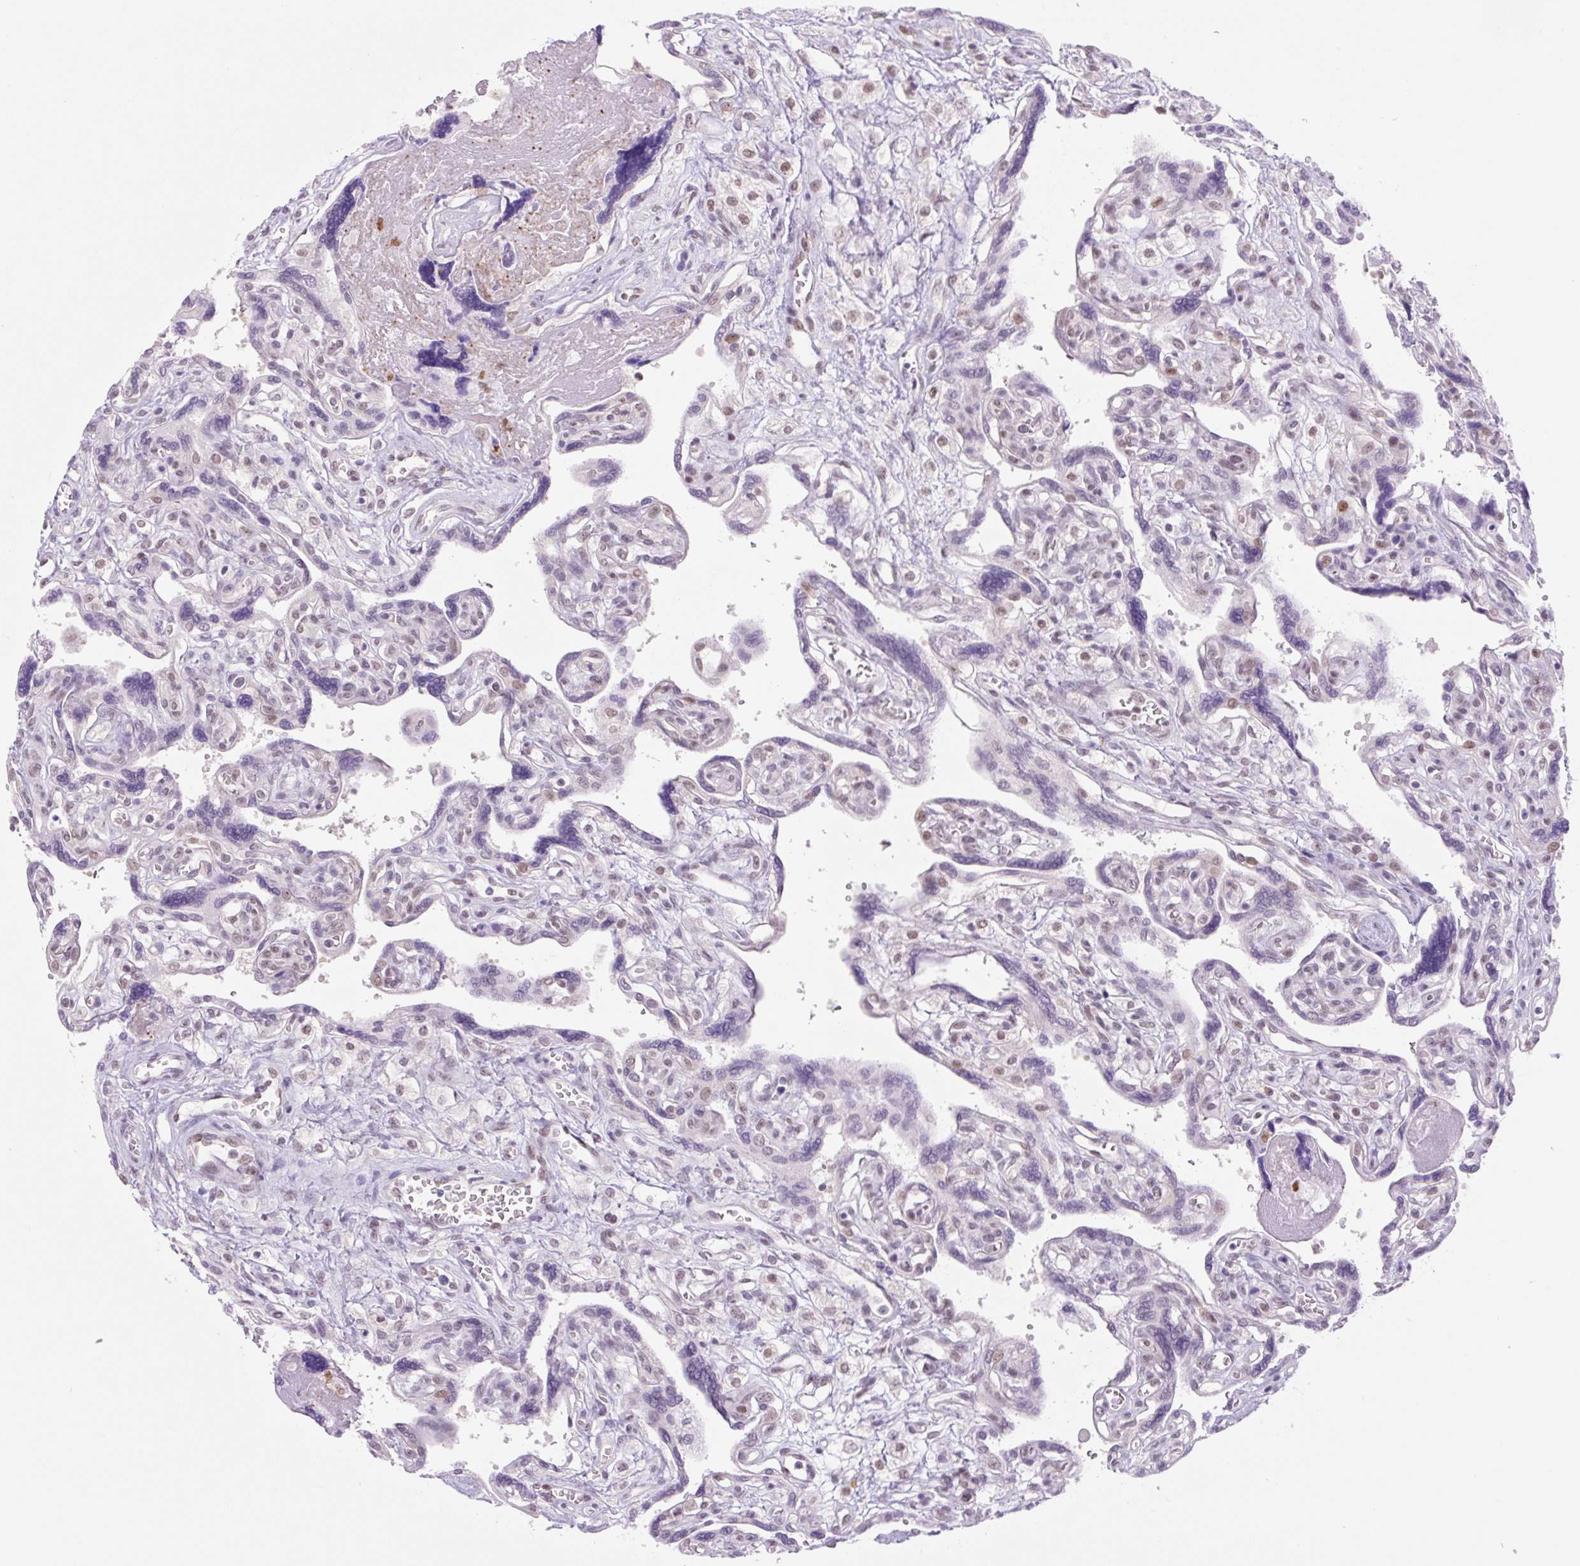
{"staining": {"intensity": "moderate", "quantity": "<25%", "location": "nuclear"}, "tissue": "placenta", "cell_type": "Trophoblastic cells", "image_type": "normal", "snomed": [{"axis": "morphology", "description": "Normal tissue, NOS"}, {"axis": "topography", "description": "Placenta"}], "caption": "A micrograph of placenta stained for a protein reveals moderate nuclear brown staining in trophoblastic cells.", "gene": "TLE3", "patient": {"sex": "female", "age": 39}}